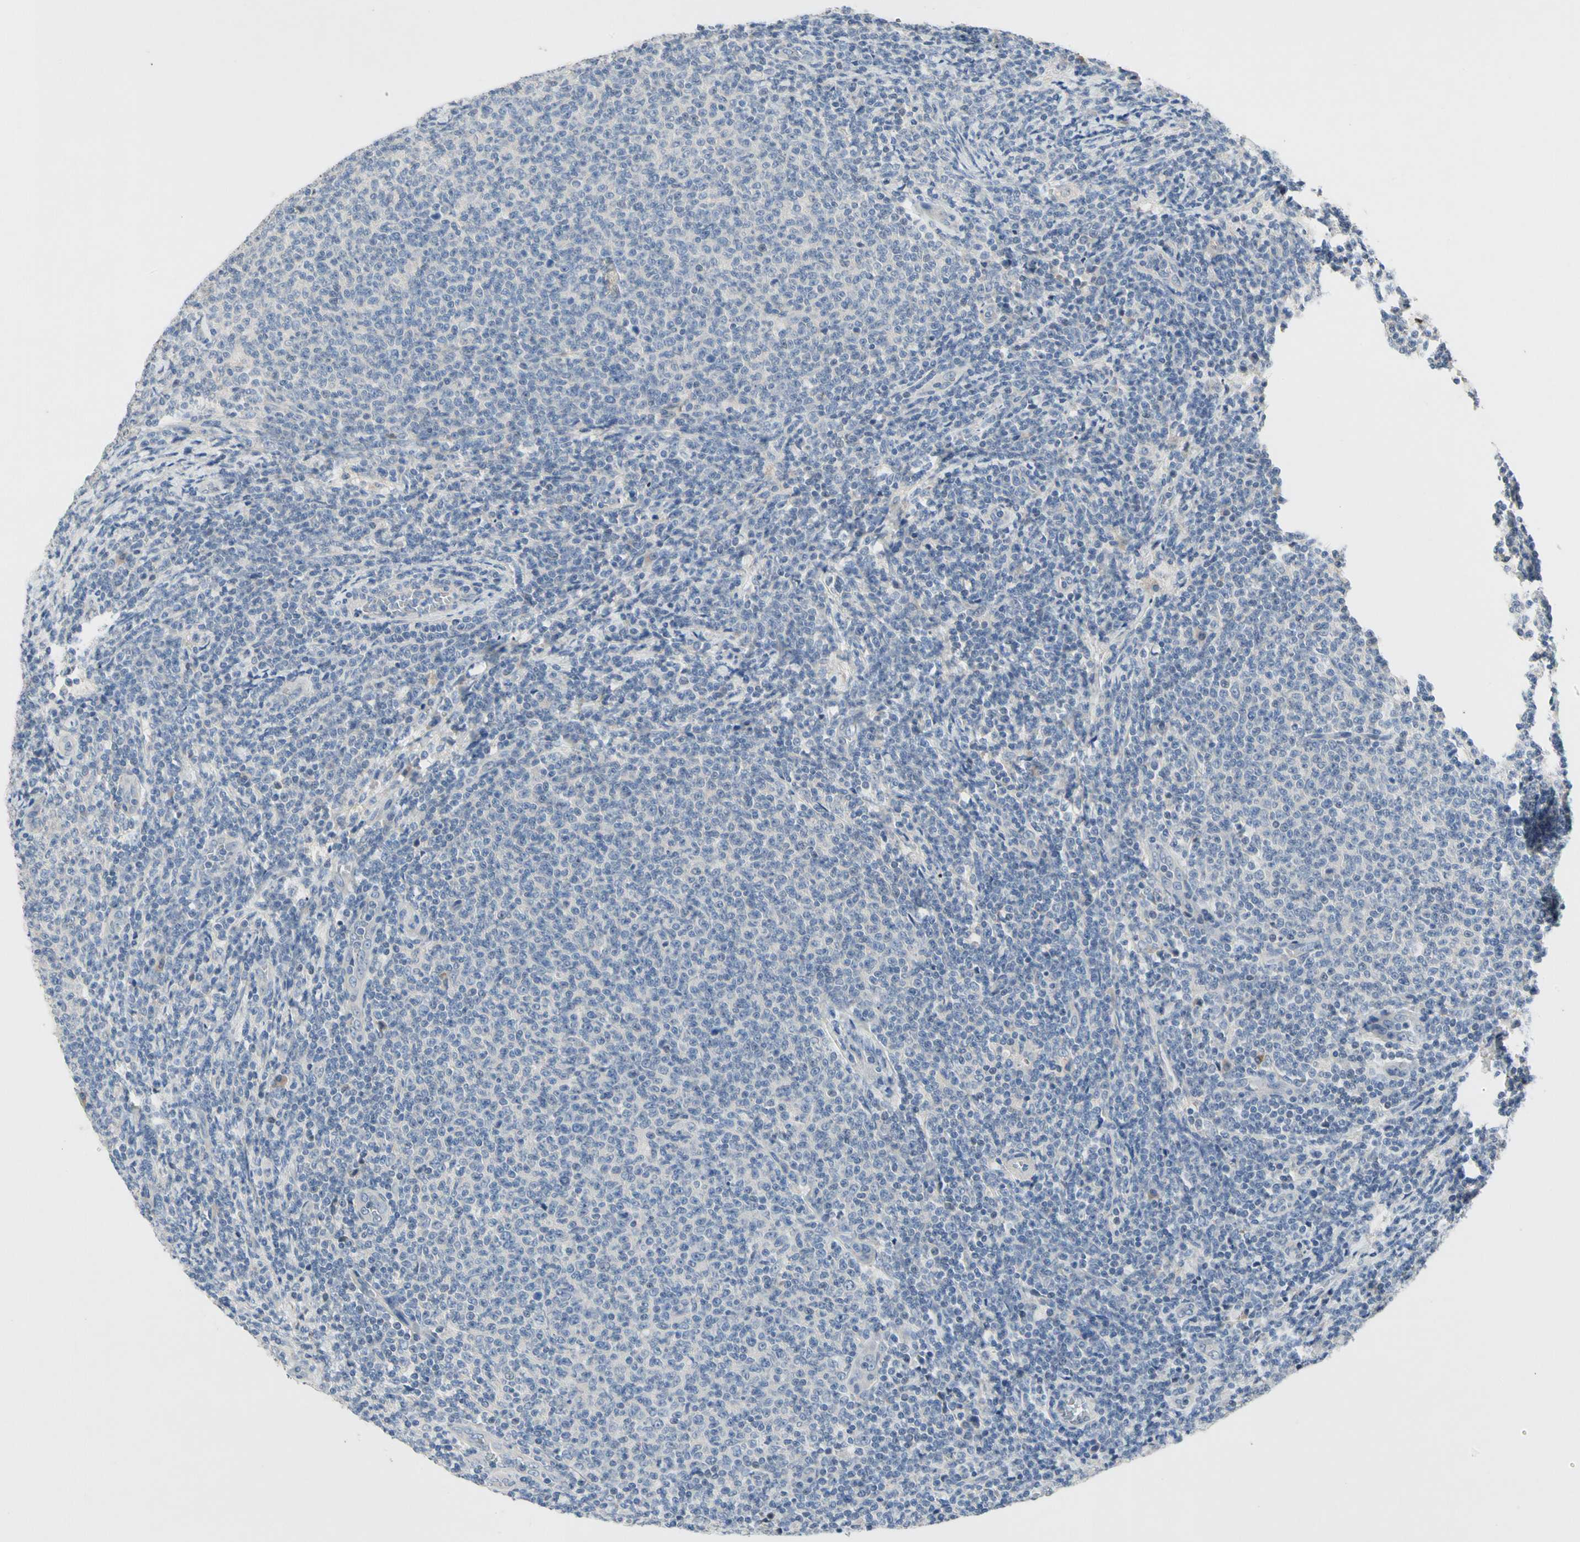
{"staining": {"intensity": "negative", "quantity": "none", "location": "none"}, "tissue": "lymphoma", "cell_type": "Tumor cells", "image_type": "cancer", "snomed": [{"axis": "morphology", "description": "Malignant lymphoma, non-Hodgkin's type, Low grade"}, {"axis": "topography", "description": "Lymph node"}], "caption": "Tumor cells show no significant protein staining in malignant lymphoma, non-Hodgkin's type (low-grade). The staining is performed using DAB brown chromogen with nuclei counter-stained in using hematoxylin.", "gene": "GAS6", "patient": {"sex": "male", "age": 66}}